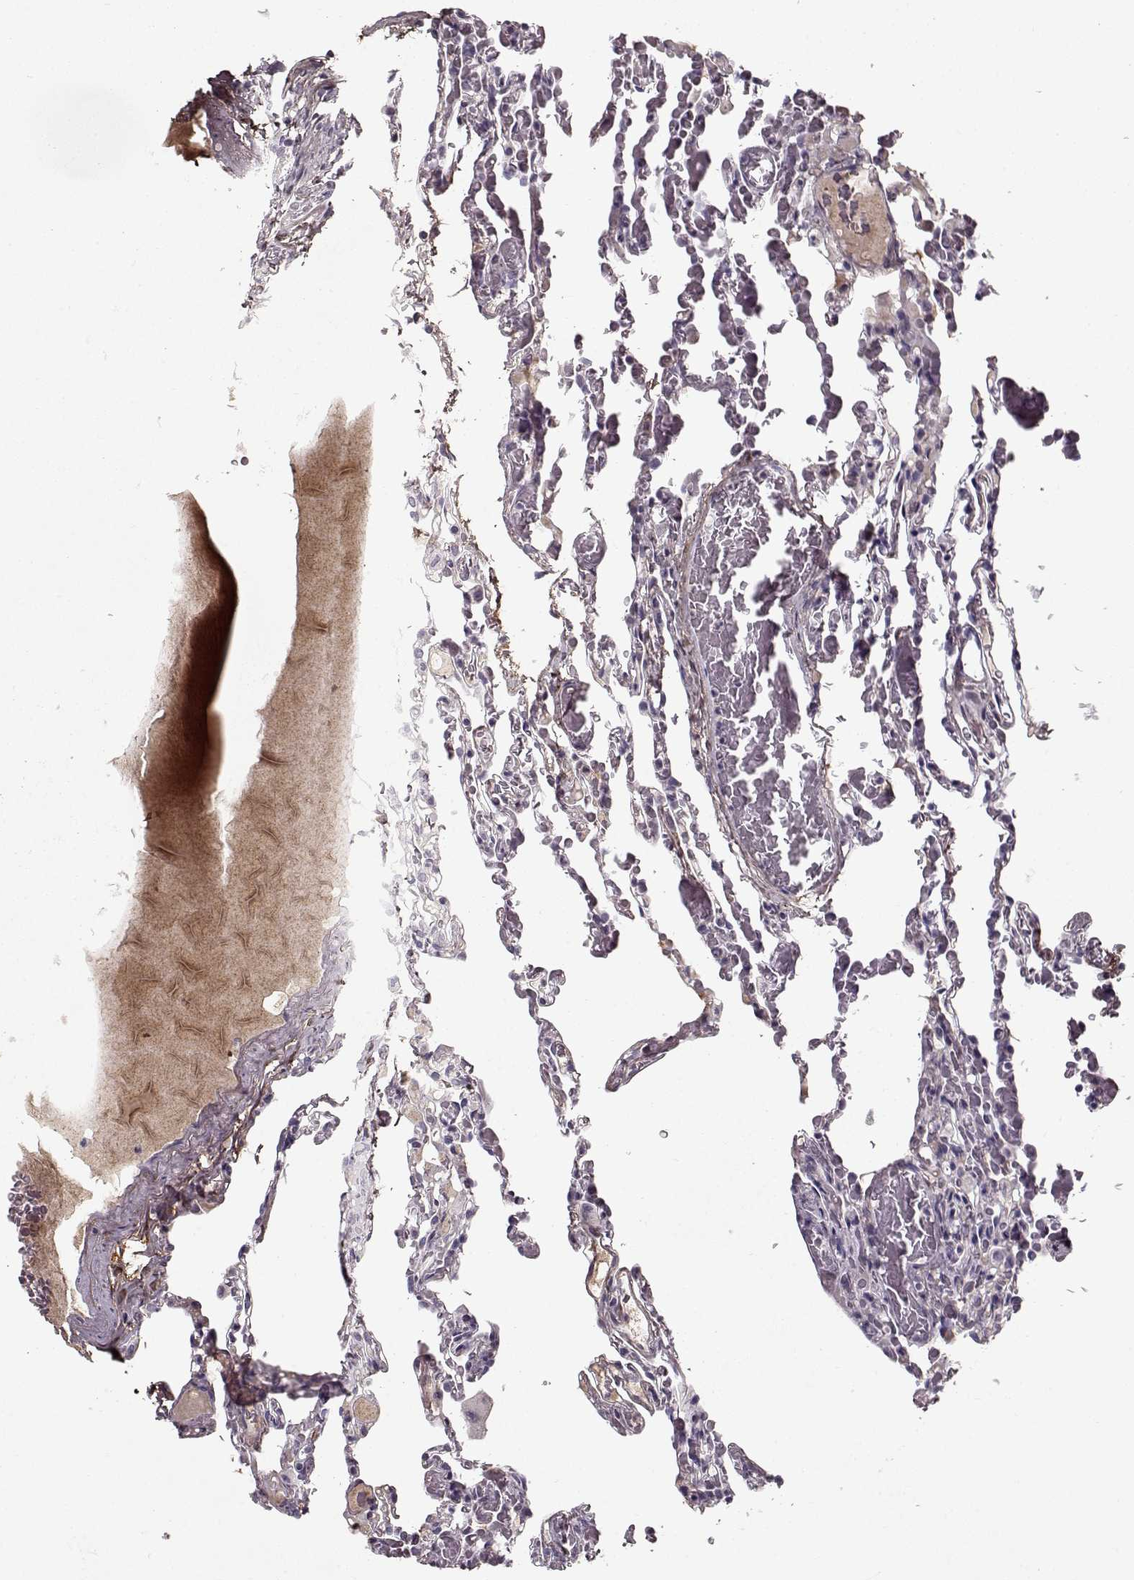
{"staining": {"intensity": "negative", "quantity": "none", "location": "none"}, "tissue": "lung", "cell_type": "Alveolar cells", "image_type": "normal", "snomed": [{"axis": "morphology", "description": "Normal tissue, NOS"}, {"axis": "topography", "description": "Lung"}], "caption": "Immunohistochemical staining of benign lung shows no significant expression in alveolar cells.", "gene": "LUM", "patient": {"sex": "female", "age": 43}}